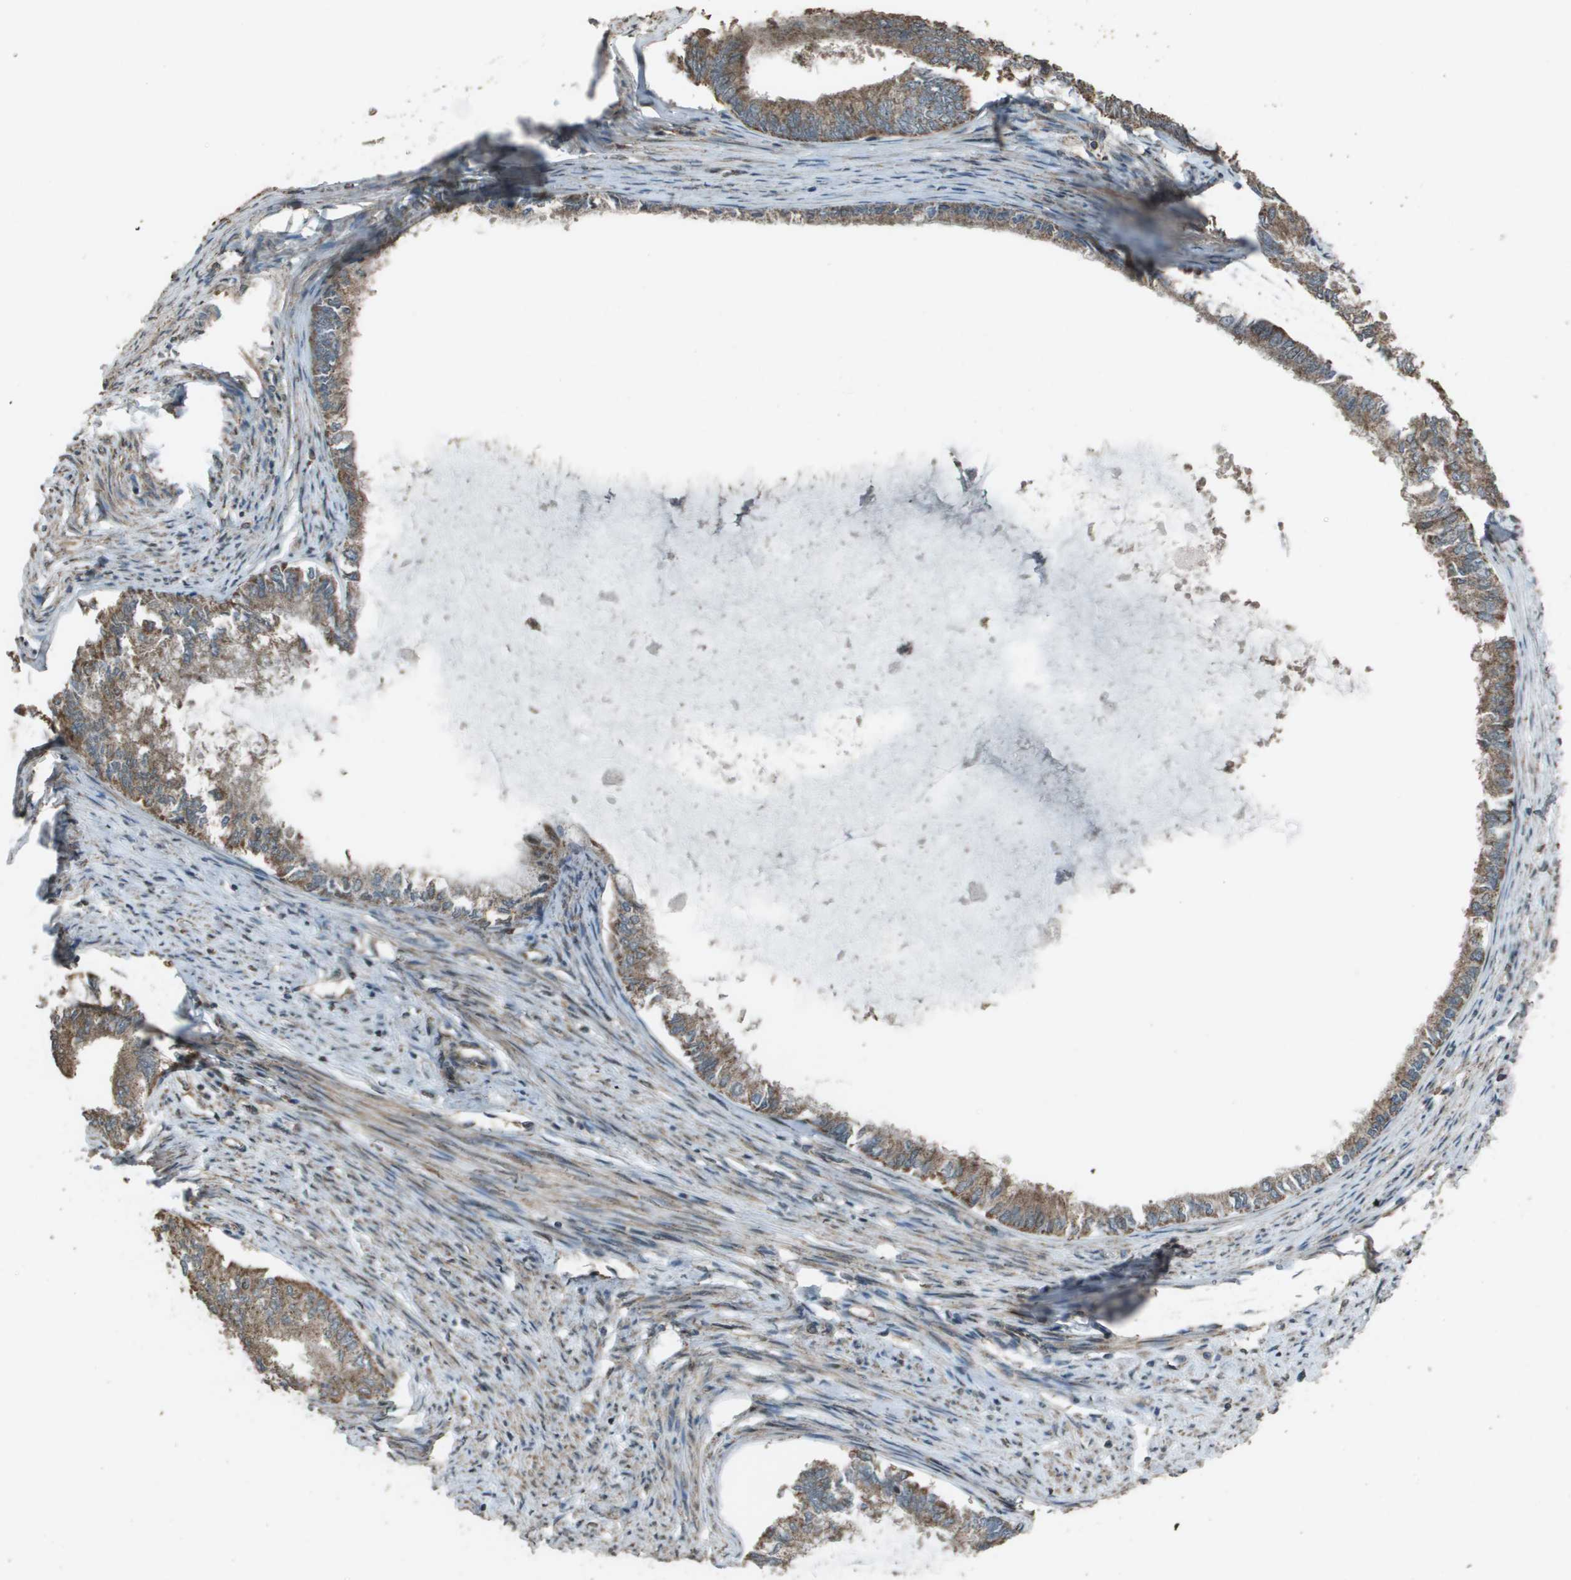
{"staining": {"intensity": "moderate", "quantity": ">75%", "location": "cytoplasmic/membranous"}, "tissue": "endometrial cancer", "cell_type": "Tumor cells", "image_type": "cancer", "snomed": [{"axis": "morphology", "description": "Adenocarcinoma, NOS"}, {"axis": "topography", "description": "Endometrium"}], "caption": "Endometrial adenocarcinoma tissue demonstrates moderate cytoplasmic/membranous positivity in approximately >75% of tumor cells", "gene": "FIG4", "patient": {"sex": "female", "age": 86}}